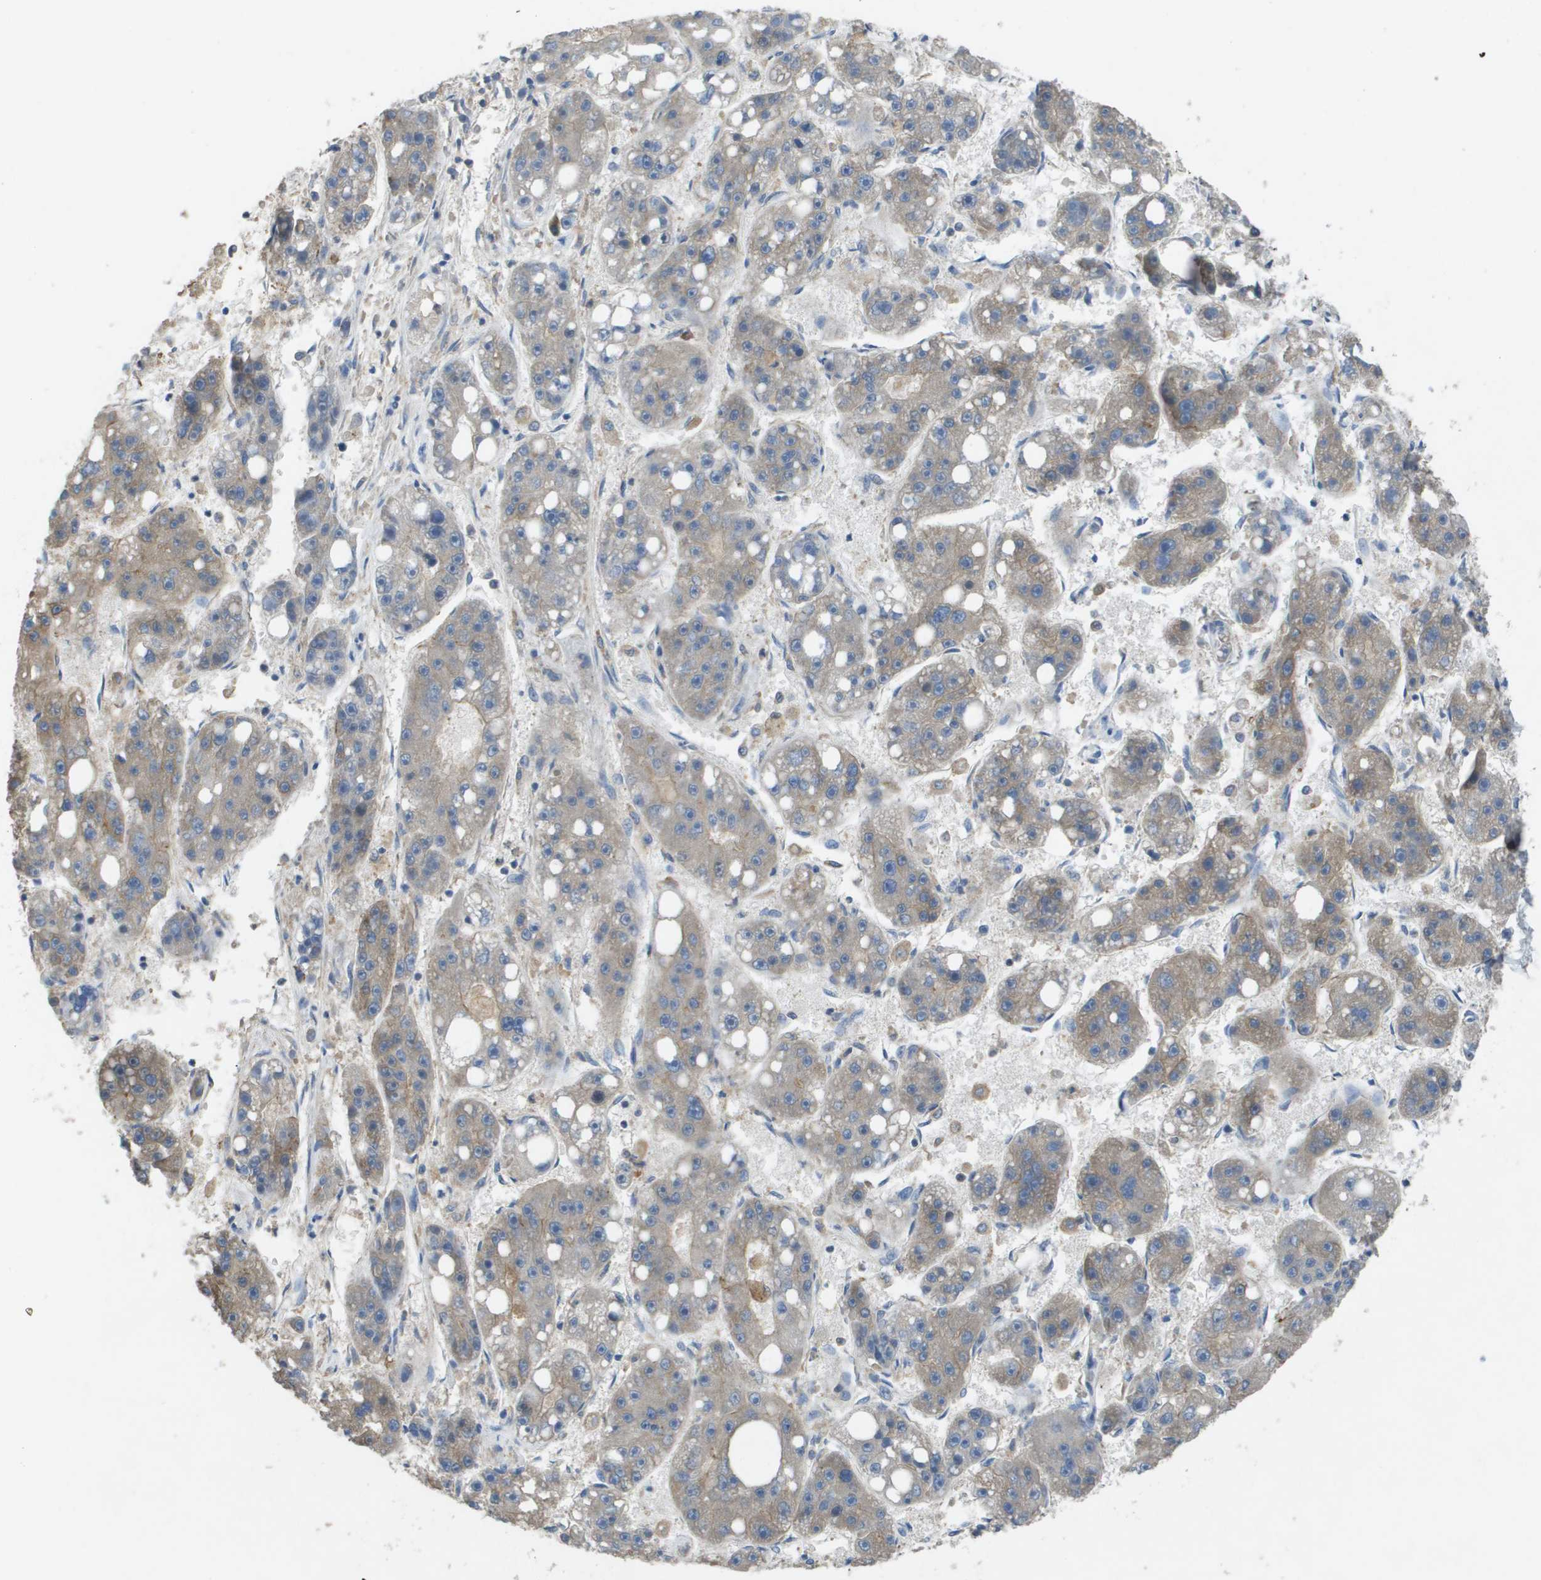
{"staining": {"intensity": "weak", "quantity": "25%-75%", "location": "cytoplasmic/membranous"}, "tissue": "liver cancer", "cell_type": "Tumor cells", "image_type": "cancer", "snomed": [{"axis": "morphology", "description": "Carcinoma, Hepatocellular, NOS"}, {"axis": "topography", "description": "Liver"}], "caption": "This is a micrograph of IHC staining of liver cancer (hepatocellular carcinoma), which shows weak staining in the cytoplasmic/membranous of tumor cells.", "gene": "CLCA4", "patient": {"sex": "female", "age": 61}}